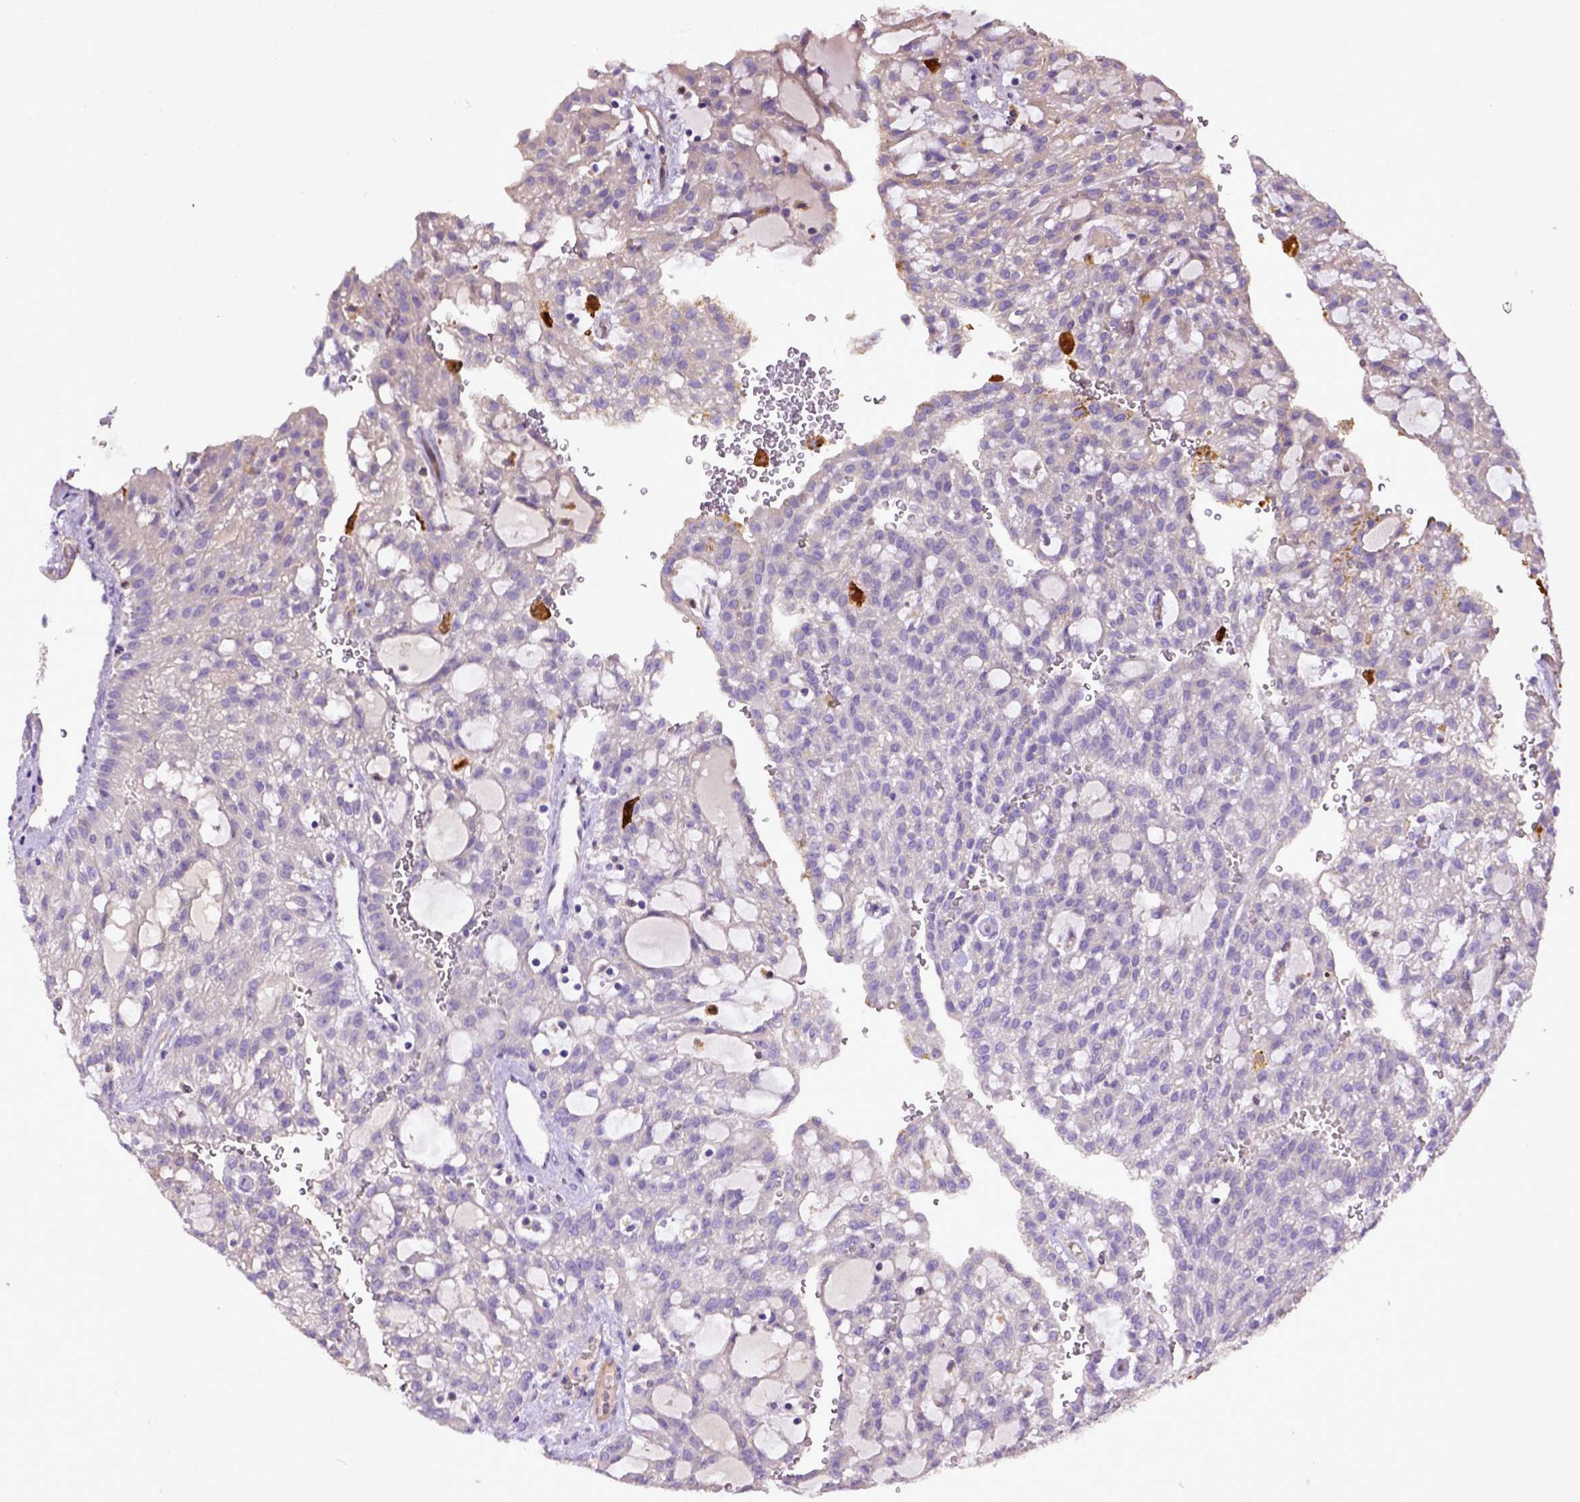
{"staining": {"intensity": "negative", "quantity": "none", "location": "none"}, "tissue": "renal cancer", "cell_type": "Tumor cells", "image_type": "cancer", "snomed": [{"axis": "morphology", "description": "Adenocarcinoma, NOS"}, {"axis": "topography", "description": "Kidney"}], "caption": "Immunohistochemistry (IHC) micrograph of adenocarcinoma (renal) stained for a protein (brown), which demonstrates no expression in tumor cells.", "gene": "DEPDC1B", "patient": {"sex": "male", "age": 63}}